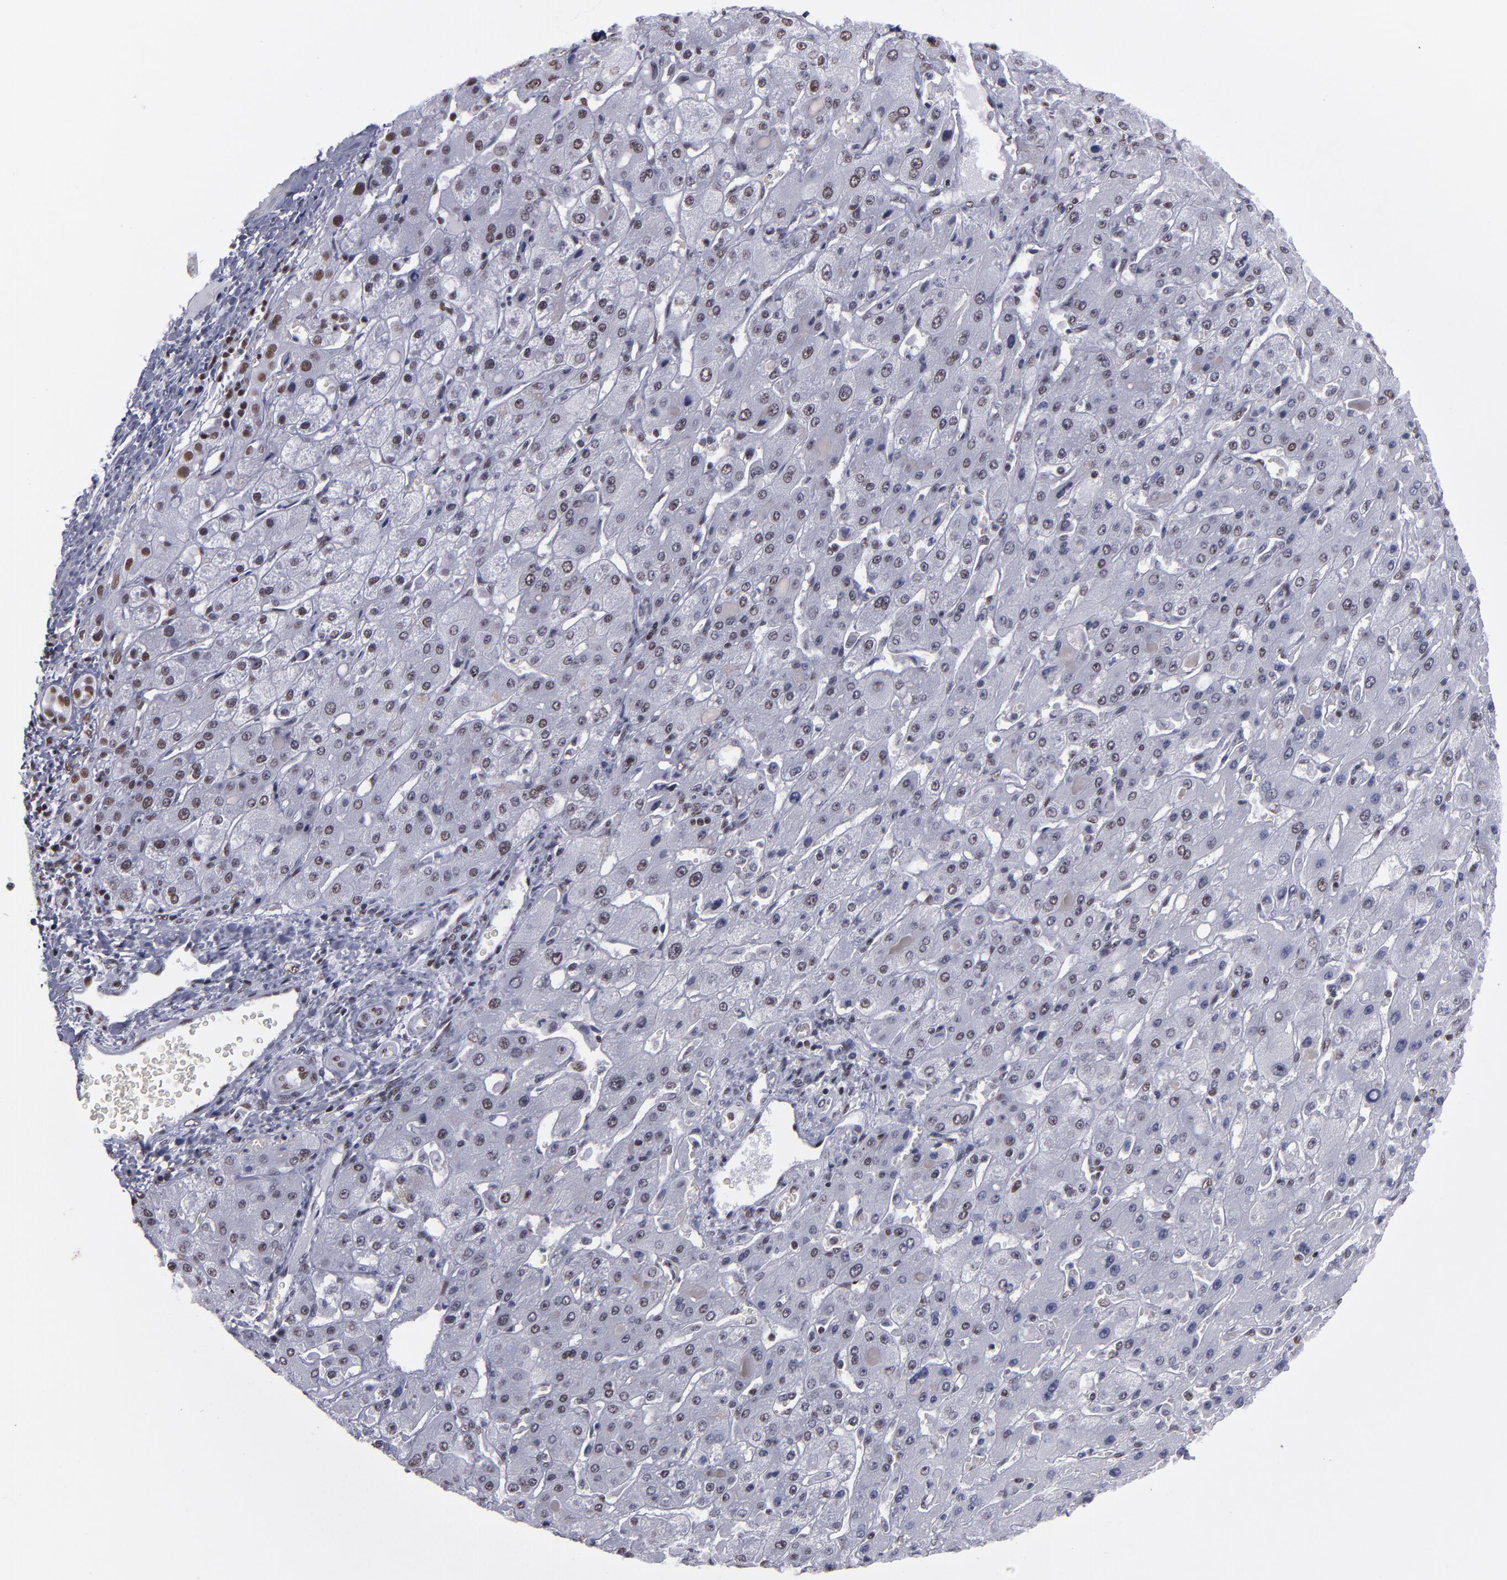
{"staining": {"intensity": "weak", "quantity": "<25%", "location": "nuclear"}, "tissue": "liver cancer", "cell_type": "Tumor cells", "image_type": "cancer", "snomed": [{"axis": "morphology", "description": "Cholangiocarcinoma"}, {"axis": "topography", "description": "Liver"}], "caption": "Liver cancer stained for a protein using immunohistochemistry demonstrates no staining tumor cells.", "gene": "TERF2", "patient": {"sex": "female", "age": 52}}